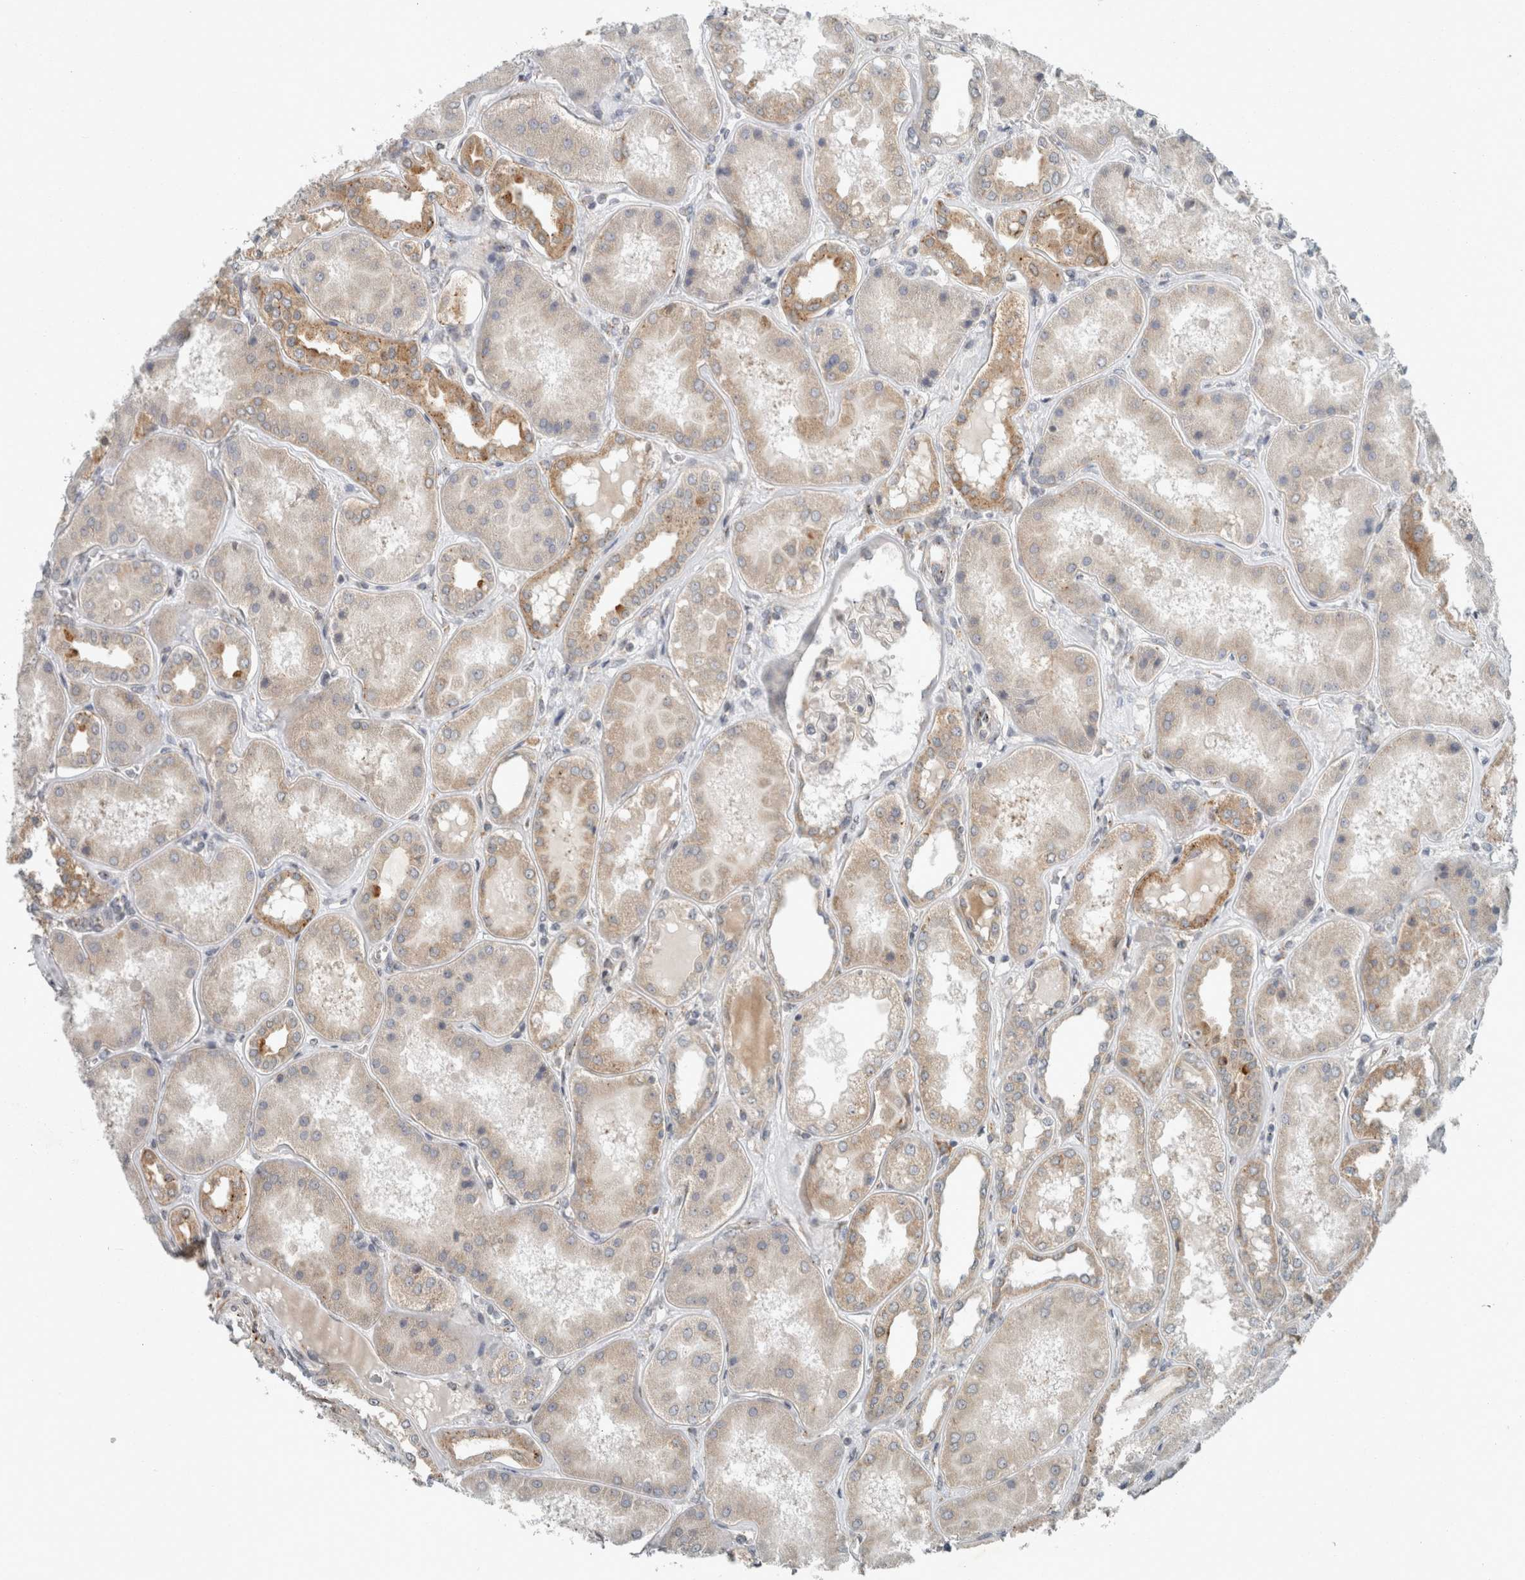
{"staining": {"intensity": "weak", "quantity": "<25%", "location": "cytoplasmic/membranous"}, "tissue": "kidney", "cell_type": "Cells in glomeruli", "image_type": "normal", "snomed": [{"axis": "morphology", "description": "Normal tissue, NOS"}, {"axis": "topography", "description": "Kidney"}], "caption": "Immunohistochemistry (IHC) histopathology image of unremarkable kidney stained for a protein (brown), which demonstrates no staining in cells in glomeruli. (DAB immunohistochemistry with hematoxylin counter stain).", "gene": "KIF1C", "patient": {"sex": "female", "age": 56}}